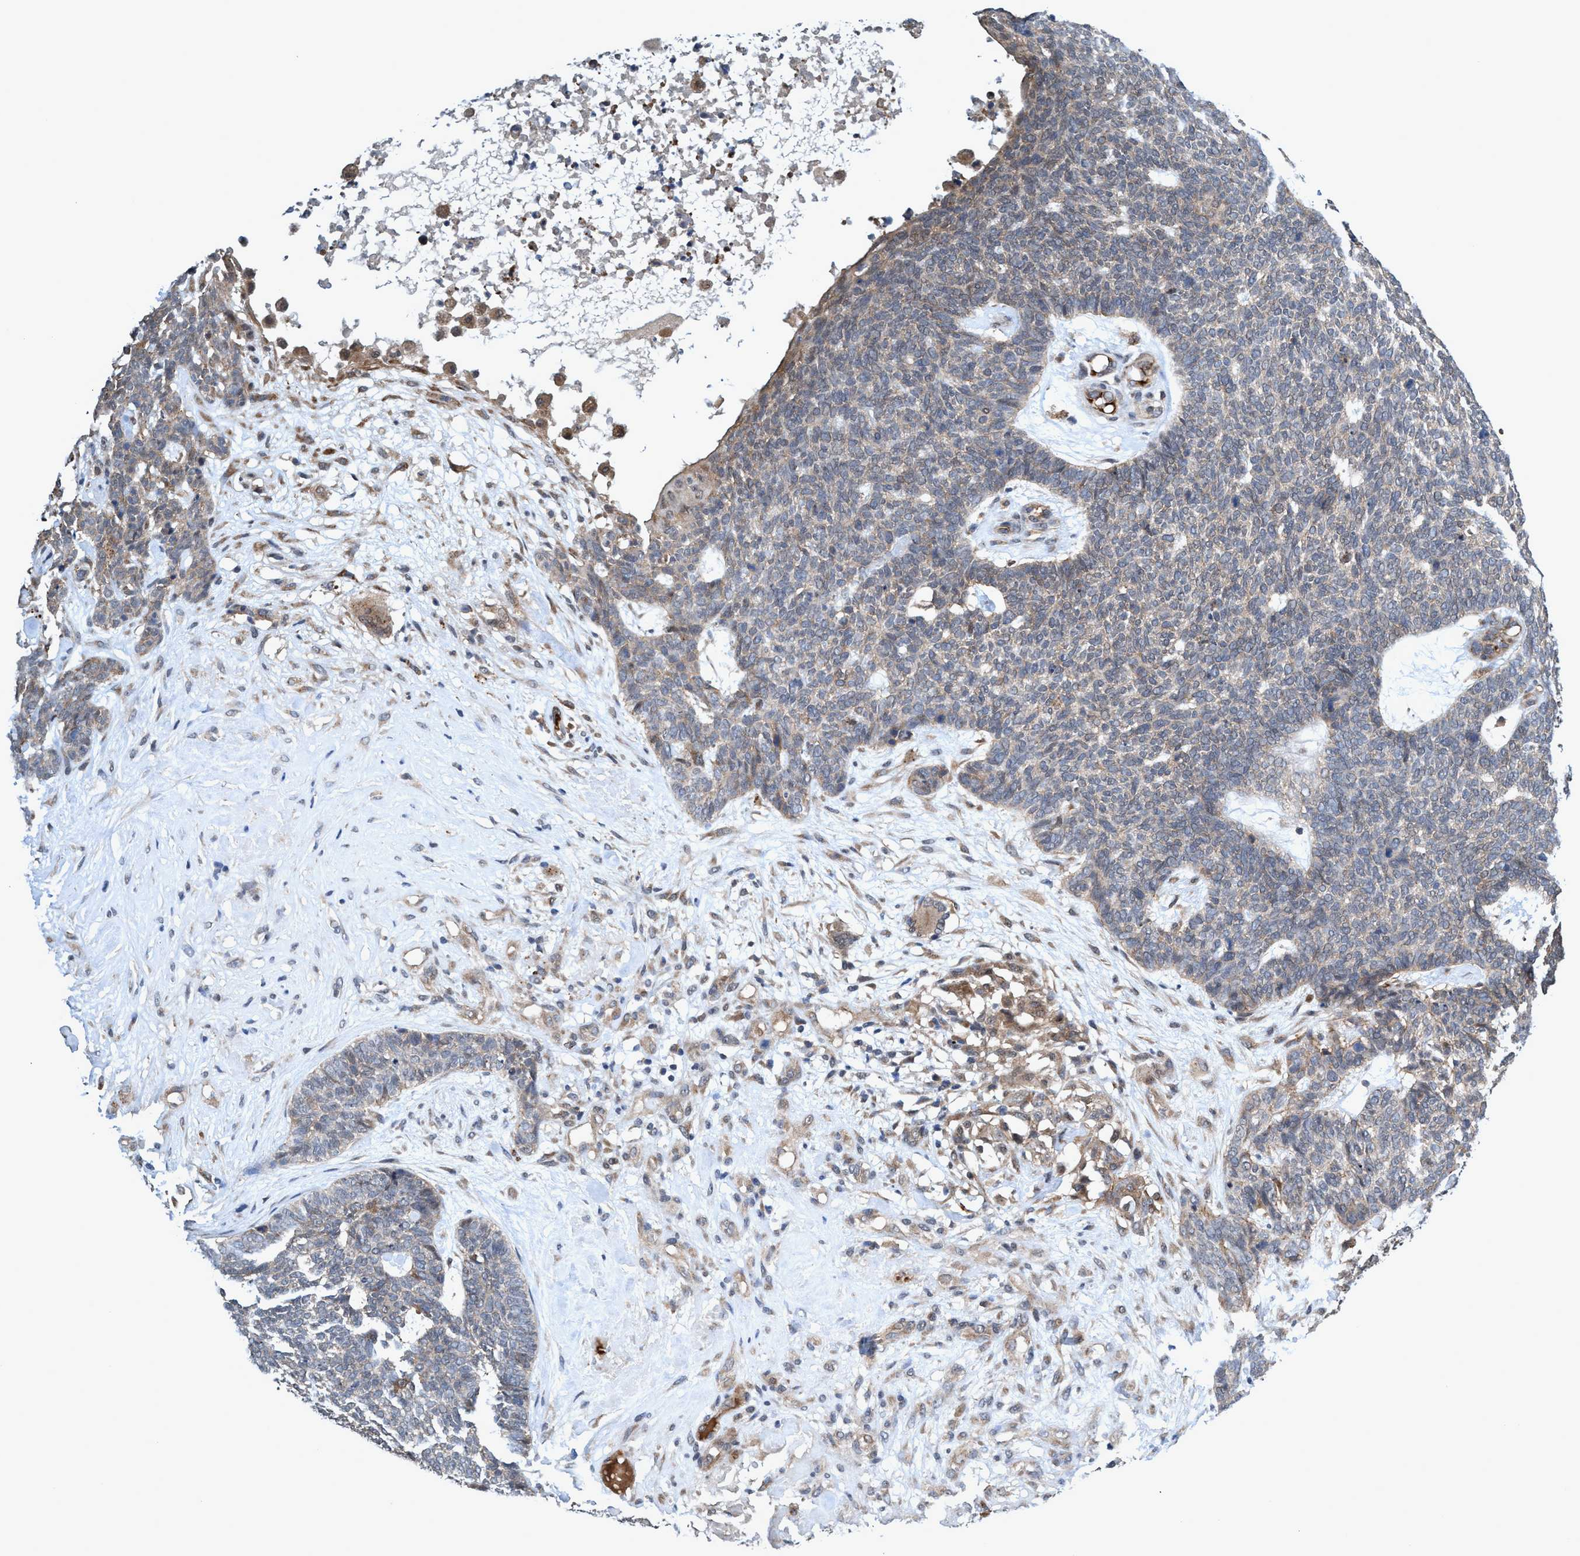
{"staining": {"intensity": "weak", "quantity": "<25%", "location": "cytoplasmic/membranous"}, "tissue": "skin cancer", "cell_type": "Tumor cells", "image_type": "cancer", "snomed": [{"axis": "morphology", "description": "Basal cell carcinoma"}, {"axis": "topography", "description": "Skin"}], "caption": "The immunohistochemistry (IHC) image has no significant expression in tumor cells of skin cancer tissue. The staining was performed using DAB to visualize the protein expression in brown, while the nuclei were stained in blue with hematoxylin (Magnification: 20x).", "gene": "TRIM65", "patient": {"sex": "female", "age": 84}}